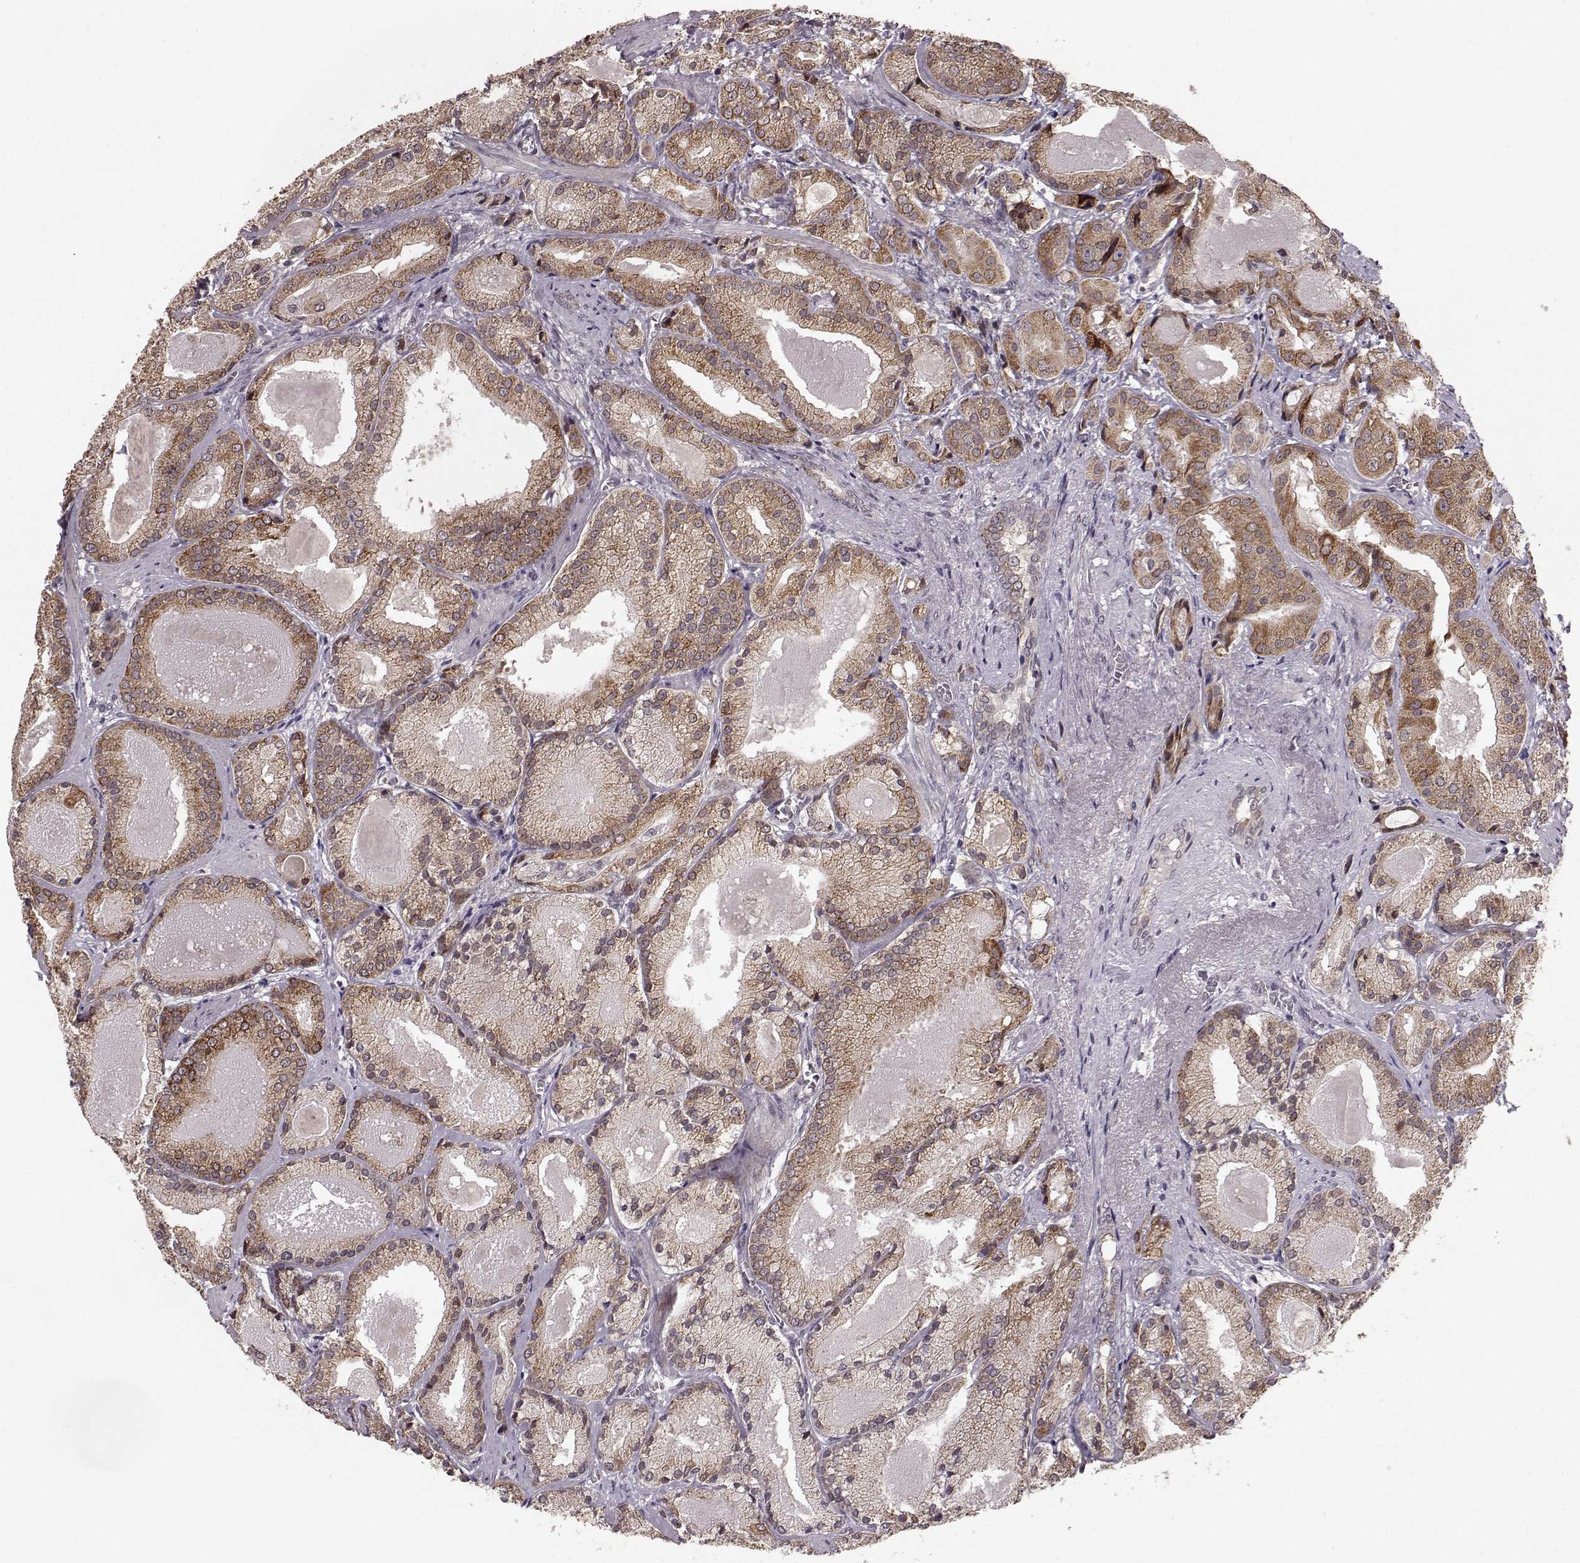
{"staining": {"intensity": "moderate", "quantity": ">75%", "location": "cytoplasmic/membranous"}, "tissue": "prostate cancer", "cell_type": "Tumor cells", "image_type": "cancer", "snomed": [{"axis": "morphology", "description": "Adenocarcinoma, High grade"}, {"axis": "topography", "description": "Prostate"}], "caption": "Prostate cancer (adenocarcinoma (high-grade)) tissue demonstrates moderate cytoplasmic/membranous expression in about >75% of tumor cells, visualized by immunohistochemistry.", "gene": "ELOVL5", "patient": {"sex": "male", "age": 66}}